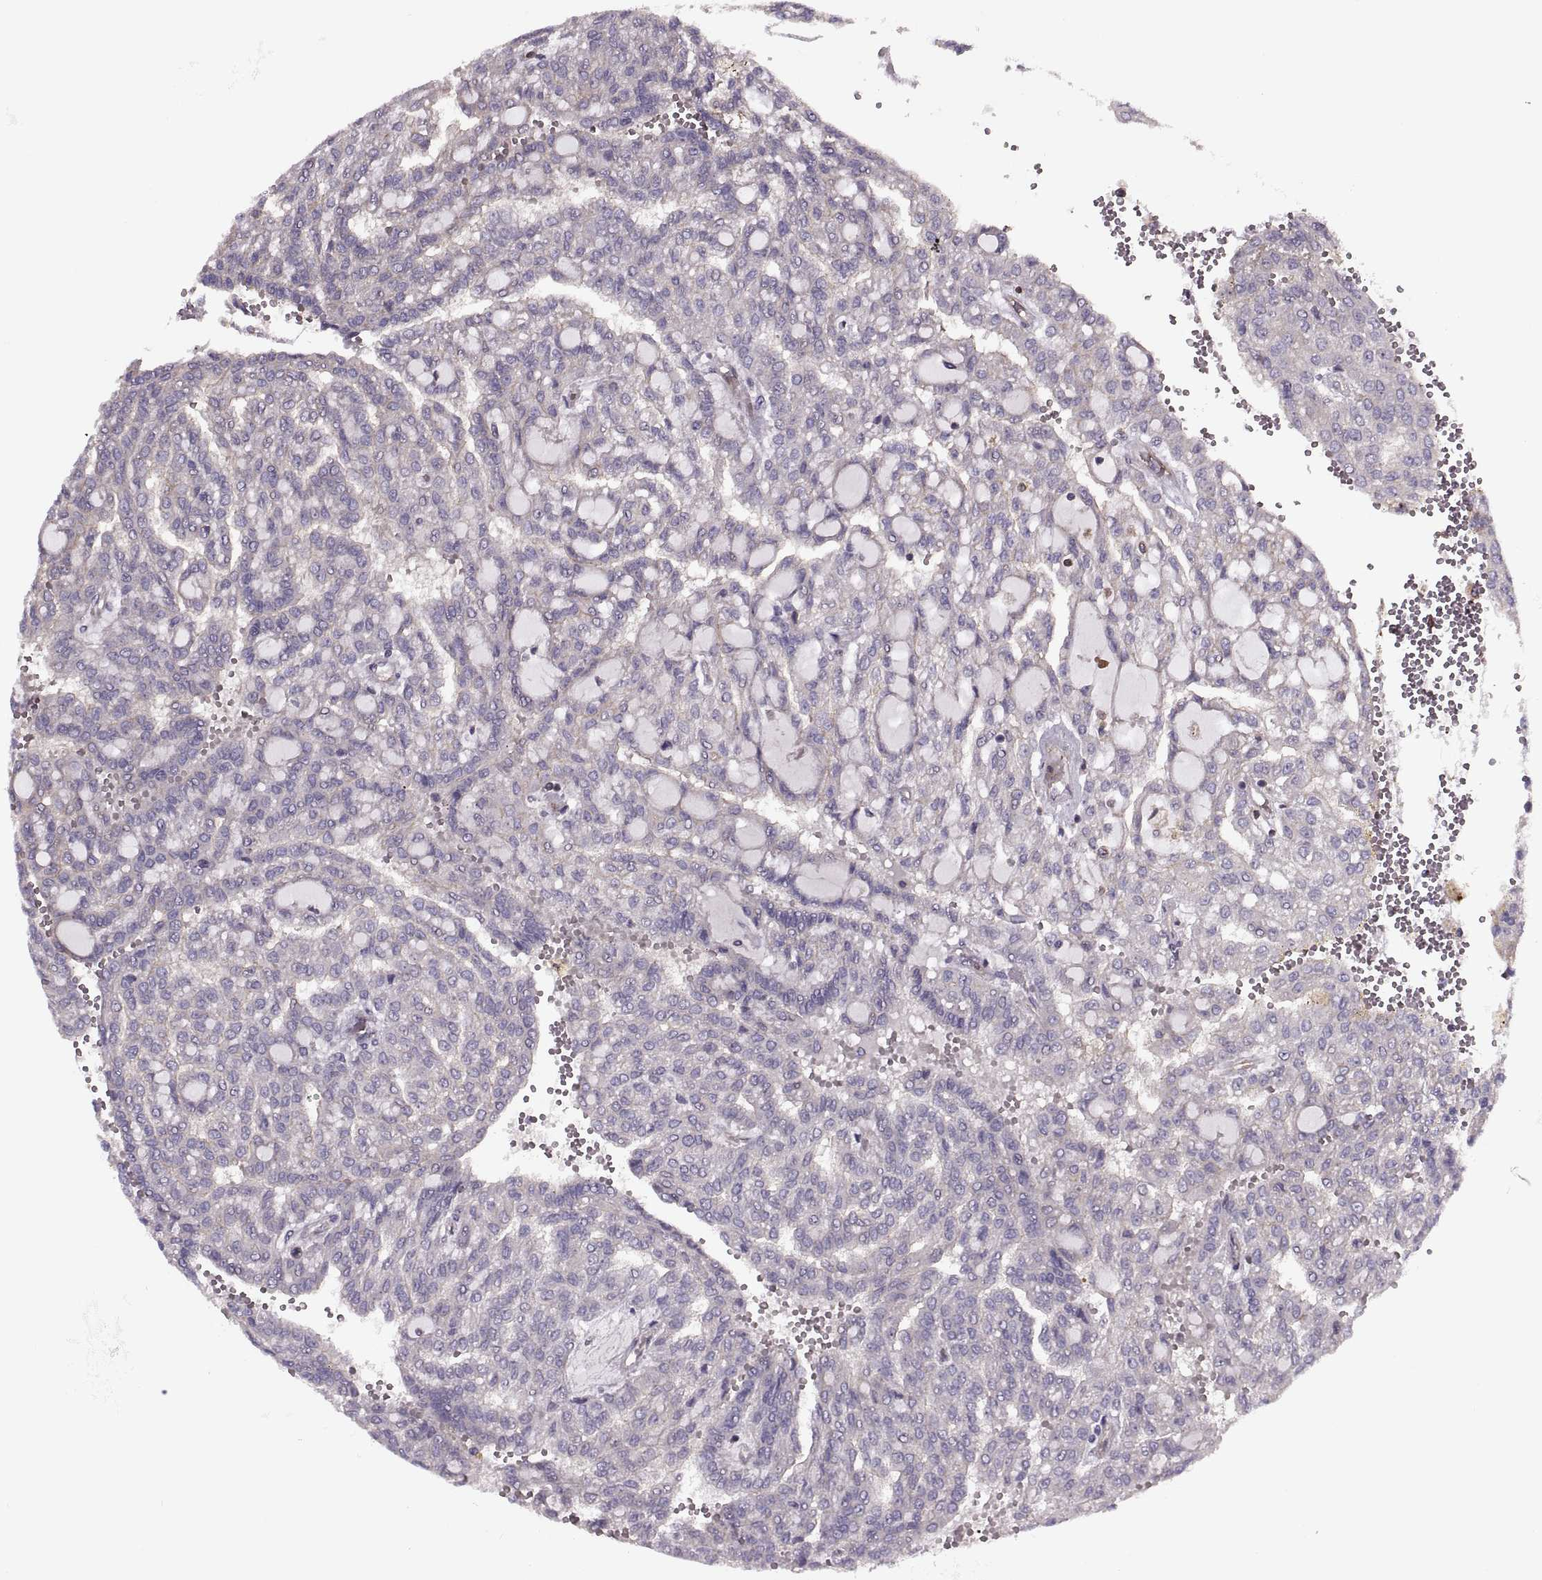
{"staining": {"intensity": "negative", "quantity": "none", "location": "none"}, "tissue": "renal cancer", "cell_type": "Tumor cells", "image_type": "cancer", "snomed": [{"axis": "morphology", "description": "Adenocarcinoma, NOS"}, {"axis": "topography", "description": "Kidney"}], "caption": "DAB (3,3'-diaminobenzidine) immunohistochemical staining of renal adenocarcinoma displays no significant staining in tumor cells.", "gene": "SLC2A3", "patient": {"sex": "male", "age": 63}}